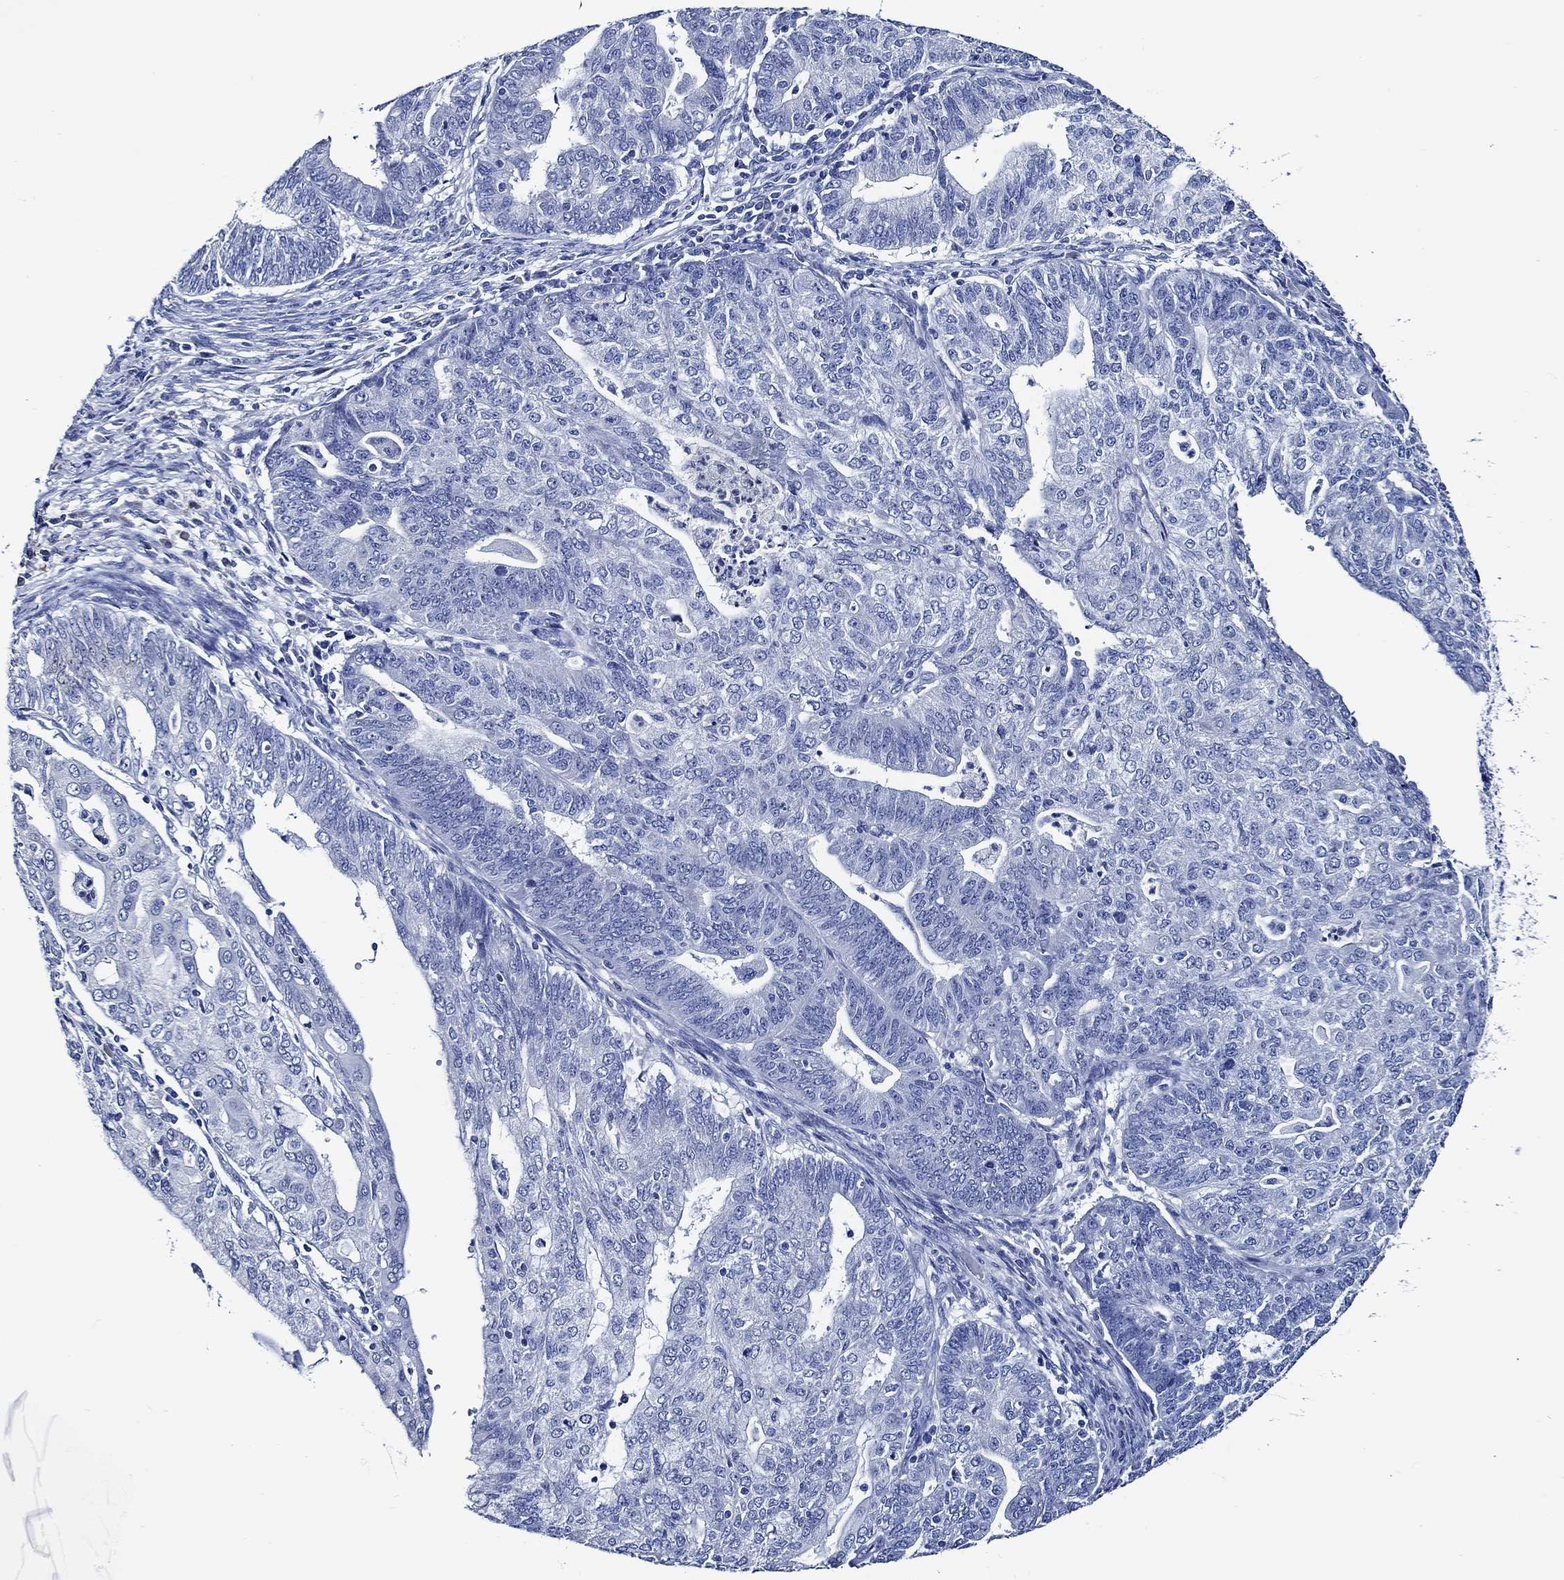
{"staining": {"intensity": "negative", "quantity": "none", "location": "none"}, "tissue": "endometrial cancer", "cell_type": "Tumor cells", "image_type": "cancer", "snomed": [{"axis": "morphology", "description": "Adenocarcinoma, NOS"}, {"axis": "topography", "description": "Endometrium"}], "caption": "DAB immunohistochemical staining of human endometrial cancer displays no significant staining in tumor cells.", "gene": "WDR62", "patient": {"sex": "female", "age": 82}}